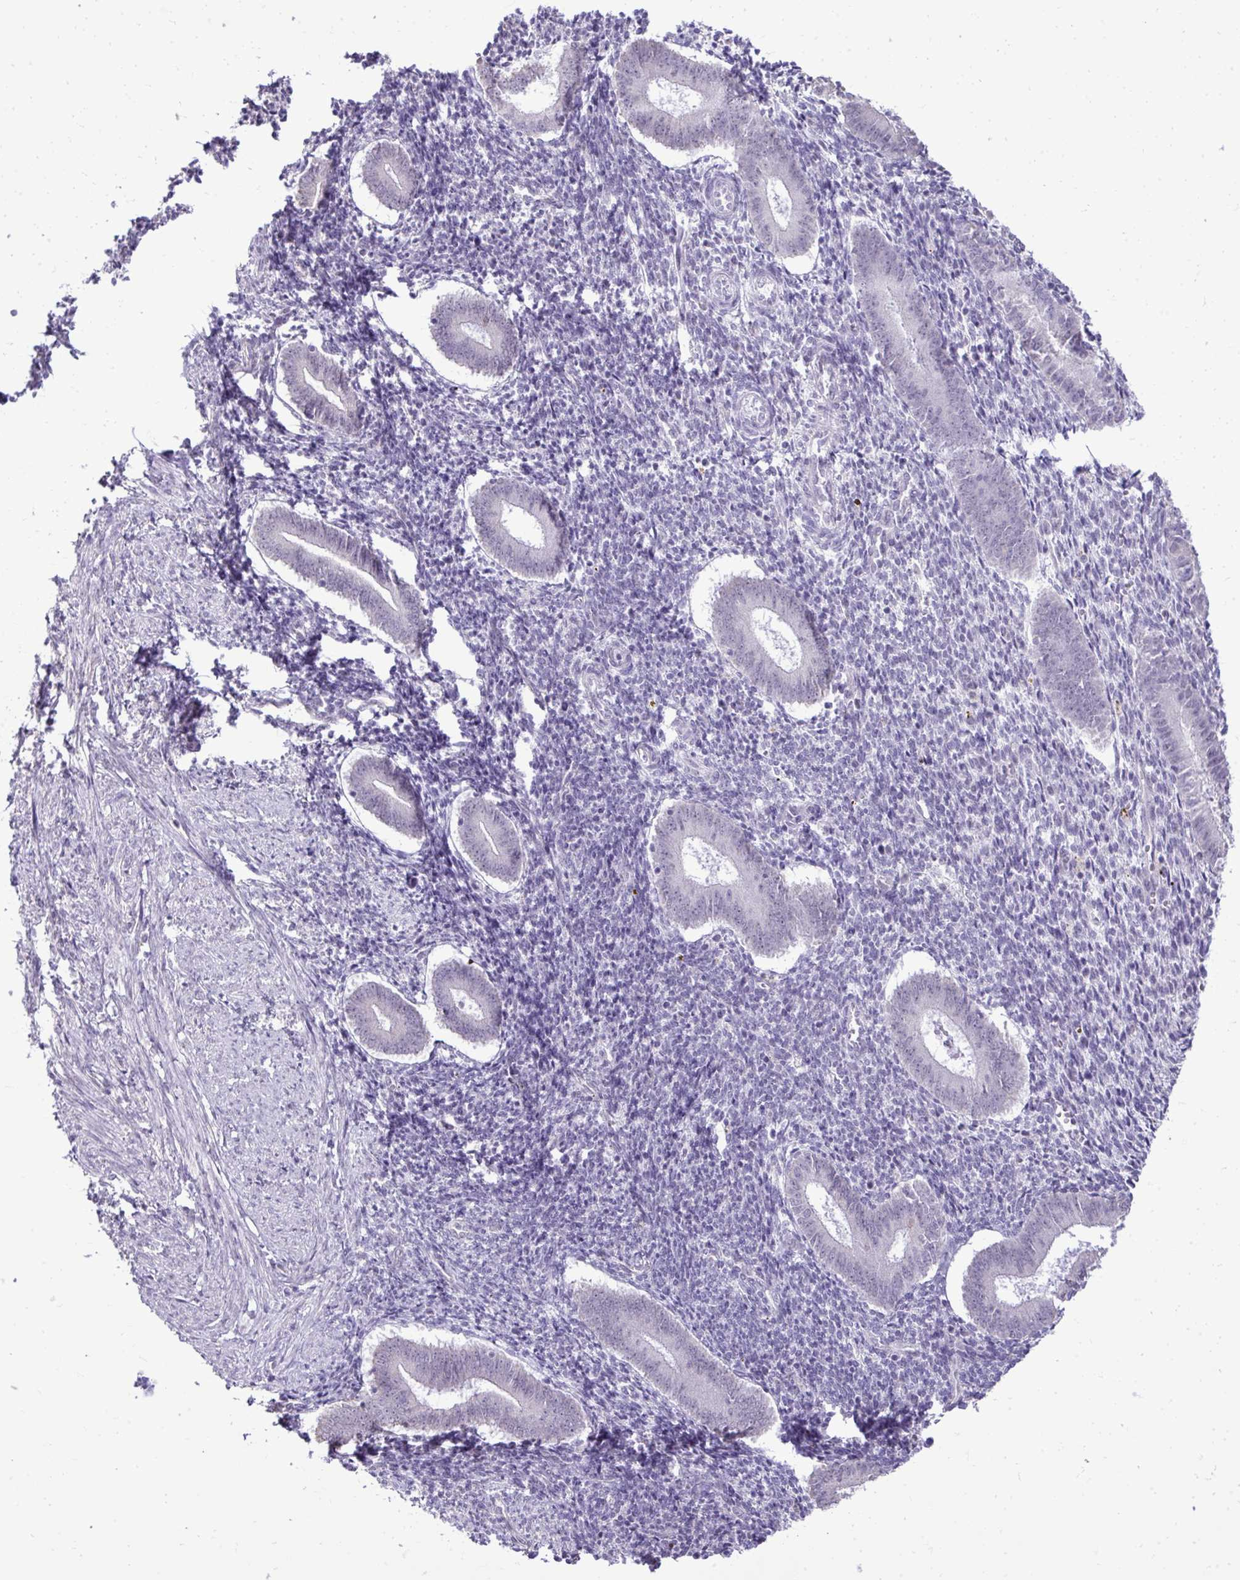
{"staining": {"intensity": "negative", "quantity": "none", "location": "none"}, "tissue": "endometrium", "cell_type": "Cells in endometrial stroma", "image_type": "normal", "snomed": [{"axis": "morphology", "description": "Normal tissue, NOS"}, {"axis": "topography", "description": "Endometrium"}], "caption": "DAB immunohistochemical staining of unremarkable human endometrium exhibits no significant positivity in cells in endometrial stroma. Brightfield microscopy of immunohistochemistry stained with DAB (3,3'-diaminobenzidine) (brown) and hematoxylin (blue), captured at high magnification.", "gene": "NPPA", "patient": {"sex": "female", "age": 25}}